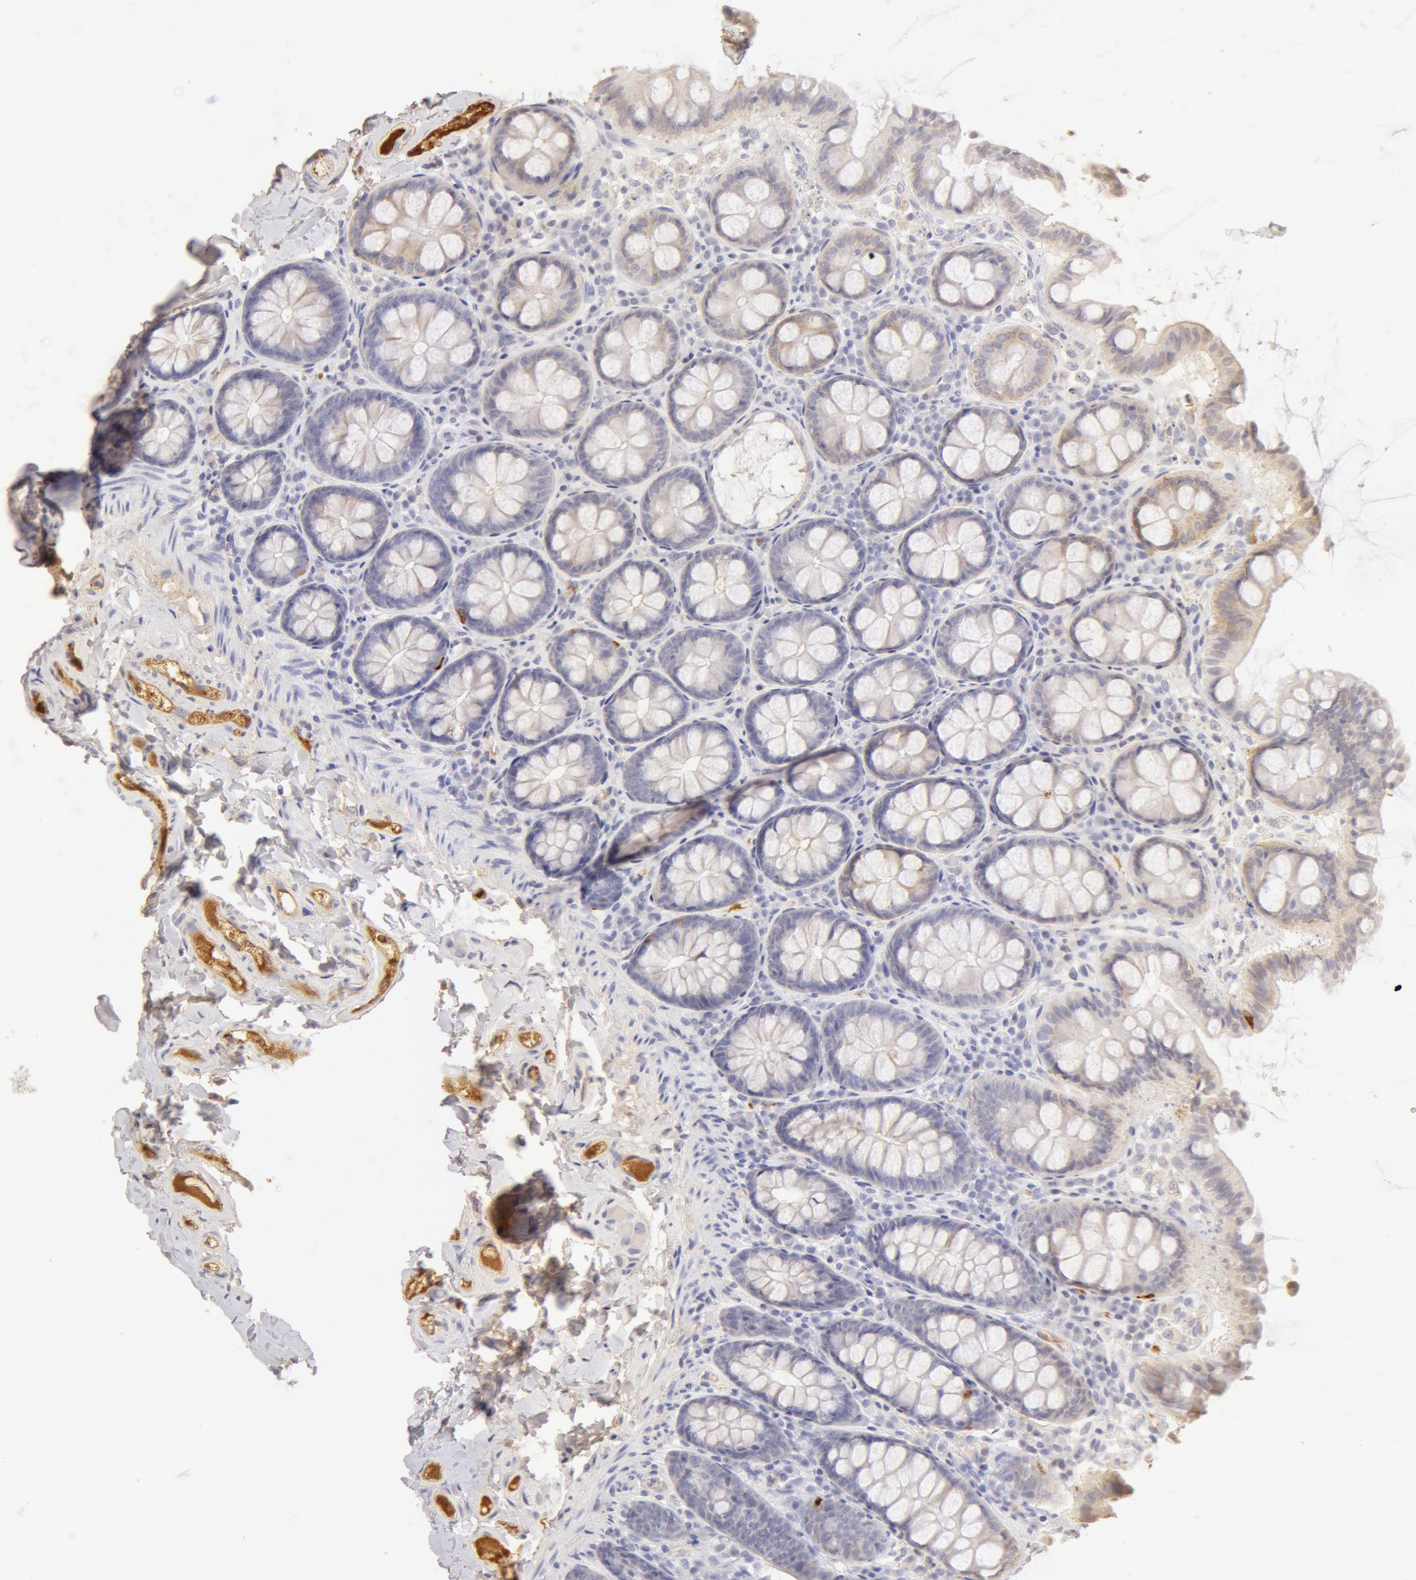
{"staining": {"intensity": "weak", "quantity": ">75%", "location": "cytoplasmic/membranous"}, "tissue": "colon", "cell_type": "Endothelial cells", "image_type": "normal", "snomed": [{"axis": "morphology", "description": "Normal tissue, NOS"}, {"axis": "topography", "description": "Colon"}], "caption": "Weak cytoplasmic/membranous positivity is seen in about >75% of endothelial cells in benign colon.", "gene": "TF", "patient": {"sex": "female", "age": 61}}